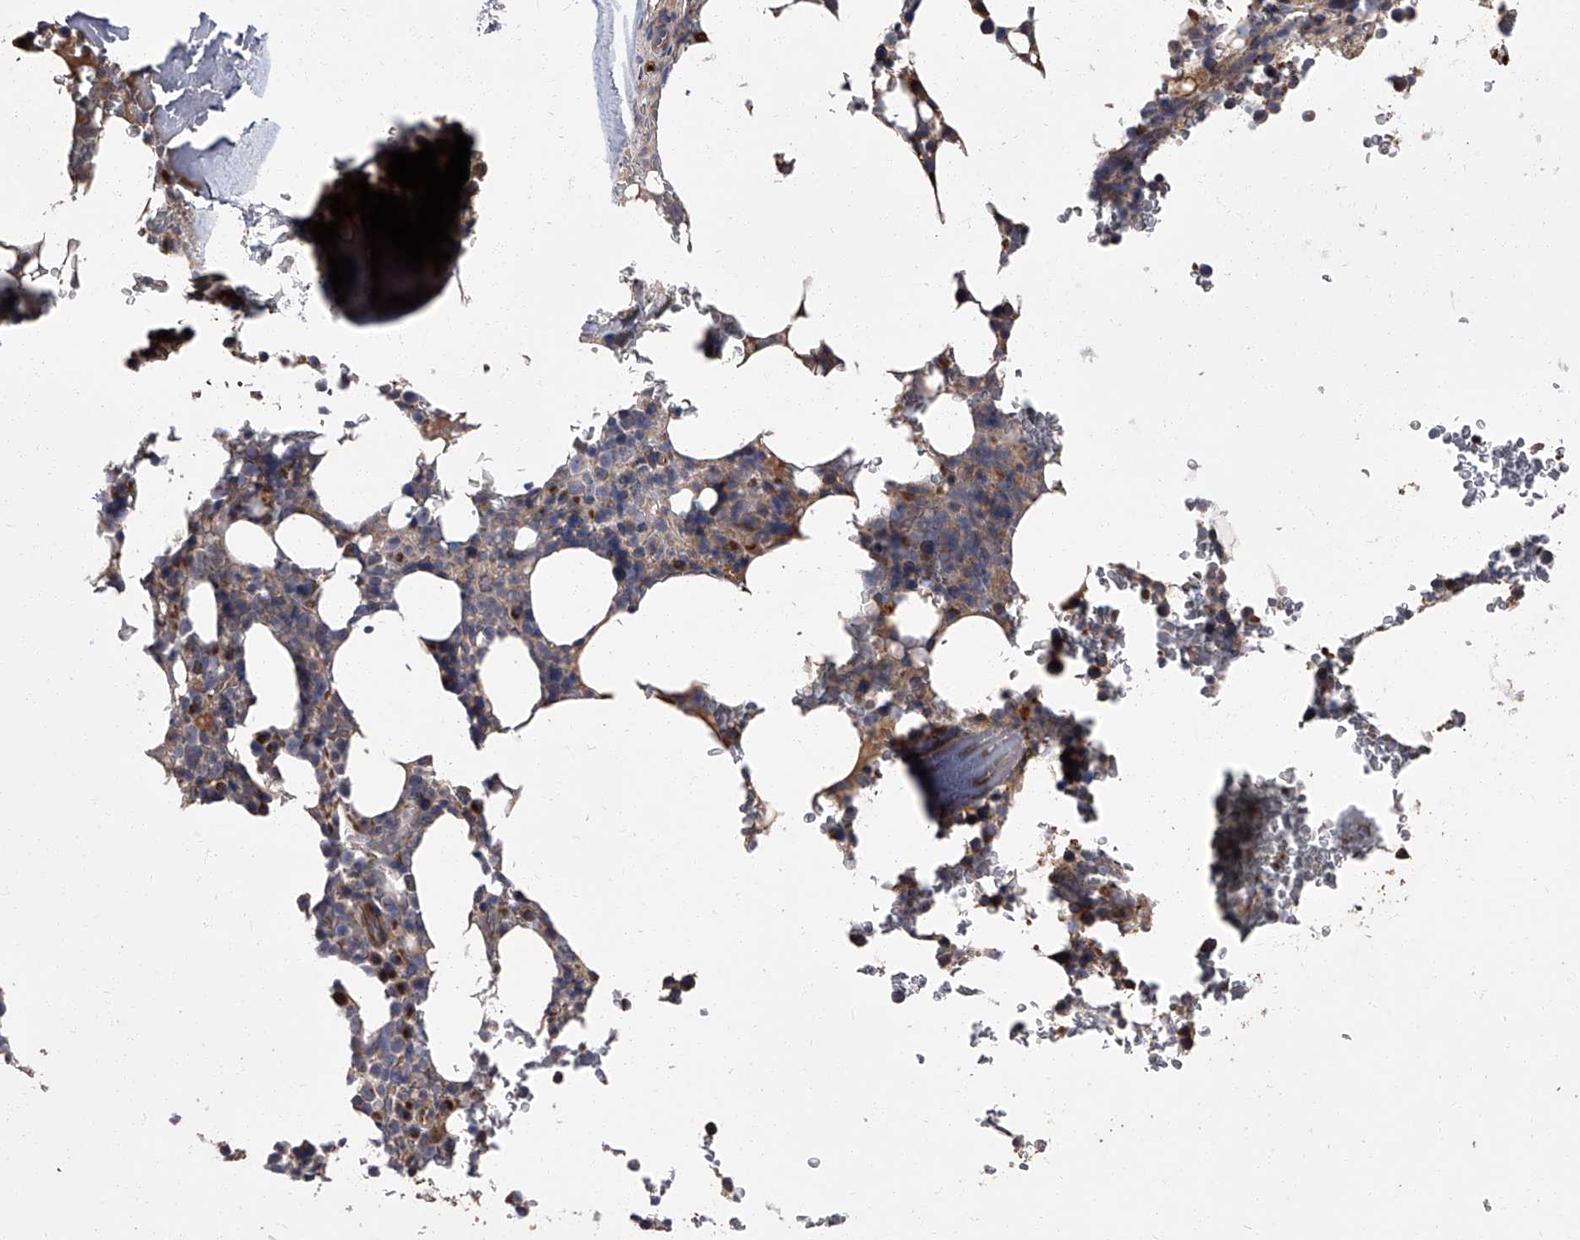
{"staining": {"intensity": "strong", "quantity": "25%-75%", "location": "cytoplasmic/membranous"}, "tissue": "bone marrow", "cell_type": "Hematopoietic cells", "image_type": "normal", "snomed": [{"axis": "morphology", "description": "Normal tissue, NOS"}, {"axis": "topography", "description": "Bone marrow"}], "caption": "A high-resolution histopathology image shows immunohistochemistry (IHC) staining of unremarkable bone marrow, which exhibits strong cytoplasmic/membranous staining in about 25%-75% of hematopoietic cells. (DAB IHC with brightfield microscopy, high magnification).", "gene": "STK36", "patient": {"sex": "male", "age": 58}}